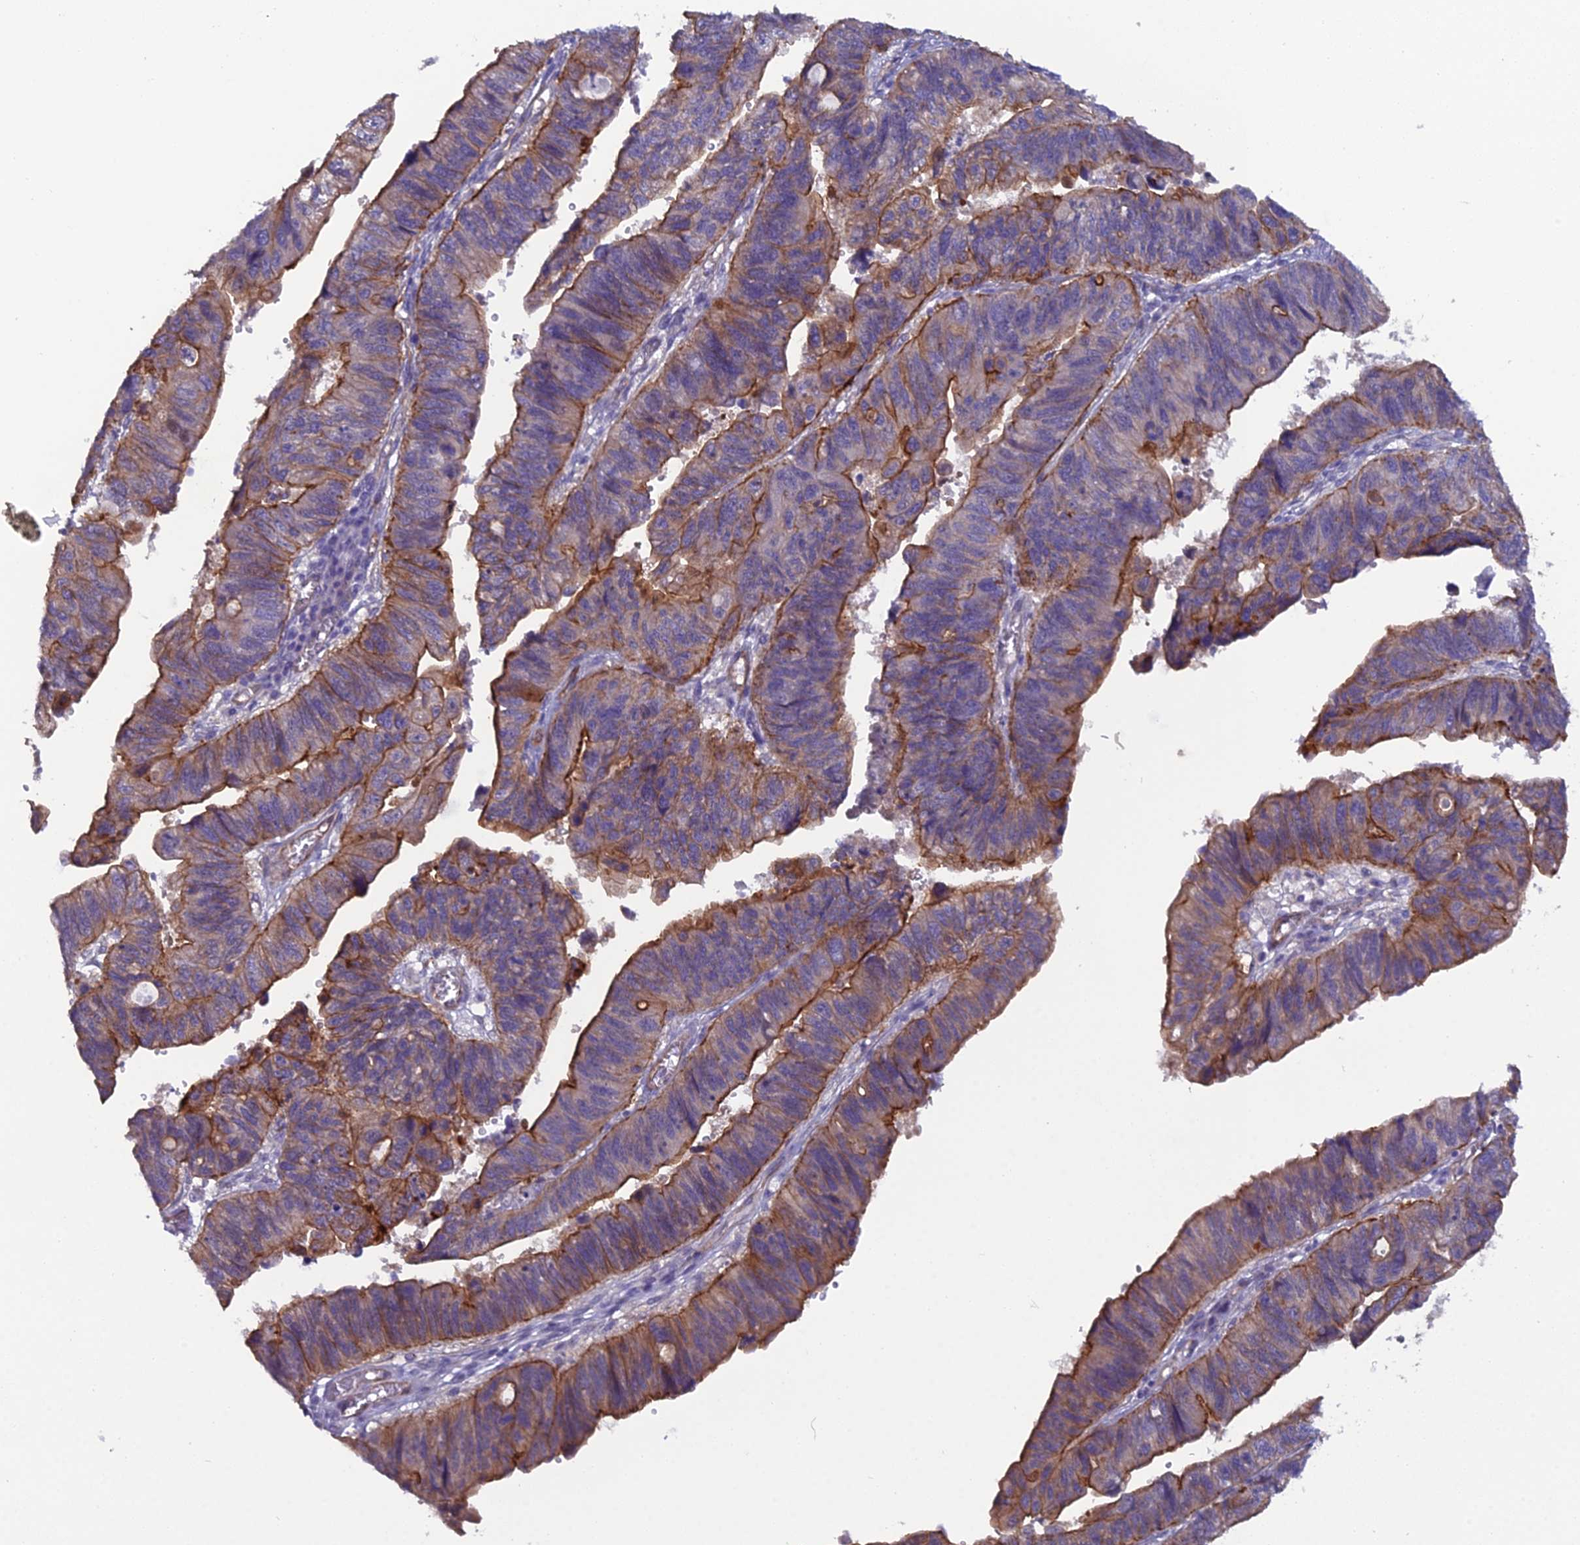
{"staining": {"intensity": "moderate", "quantity": ">75%", "location": "cytoplasmic/membranous"}, "tissue": "stomach cancer", "cell_type": "Tumor cells", "image_type": "cancer", "snomed": [{"axis": "morphology", "description": "Adenocarcinoma, NOS"}, {"axis": "topography", "description": "Stomach"}], "caption": "Immunohistochemical staining of adenocarcinoma (stomach) exhibits medium levels of moderate cytoplasmic/membranous protein positivity in about >75% of tumor cells.", "gene": "CFAP47", "patient": {"sex": "male", "age": 59}}